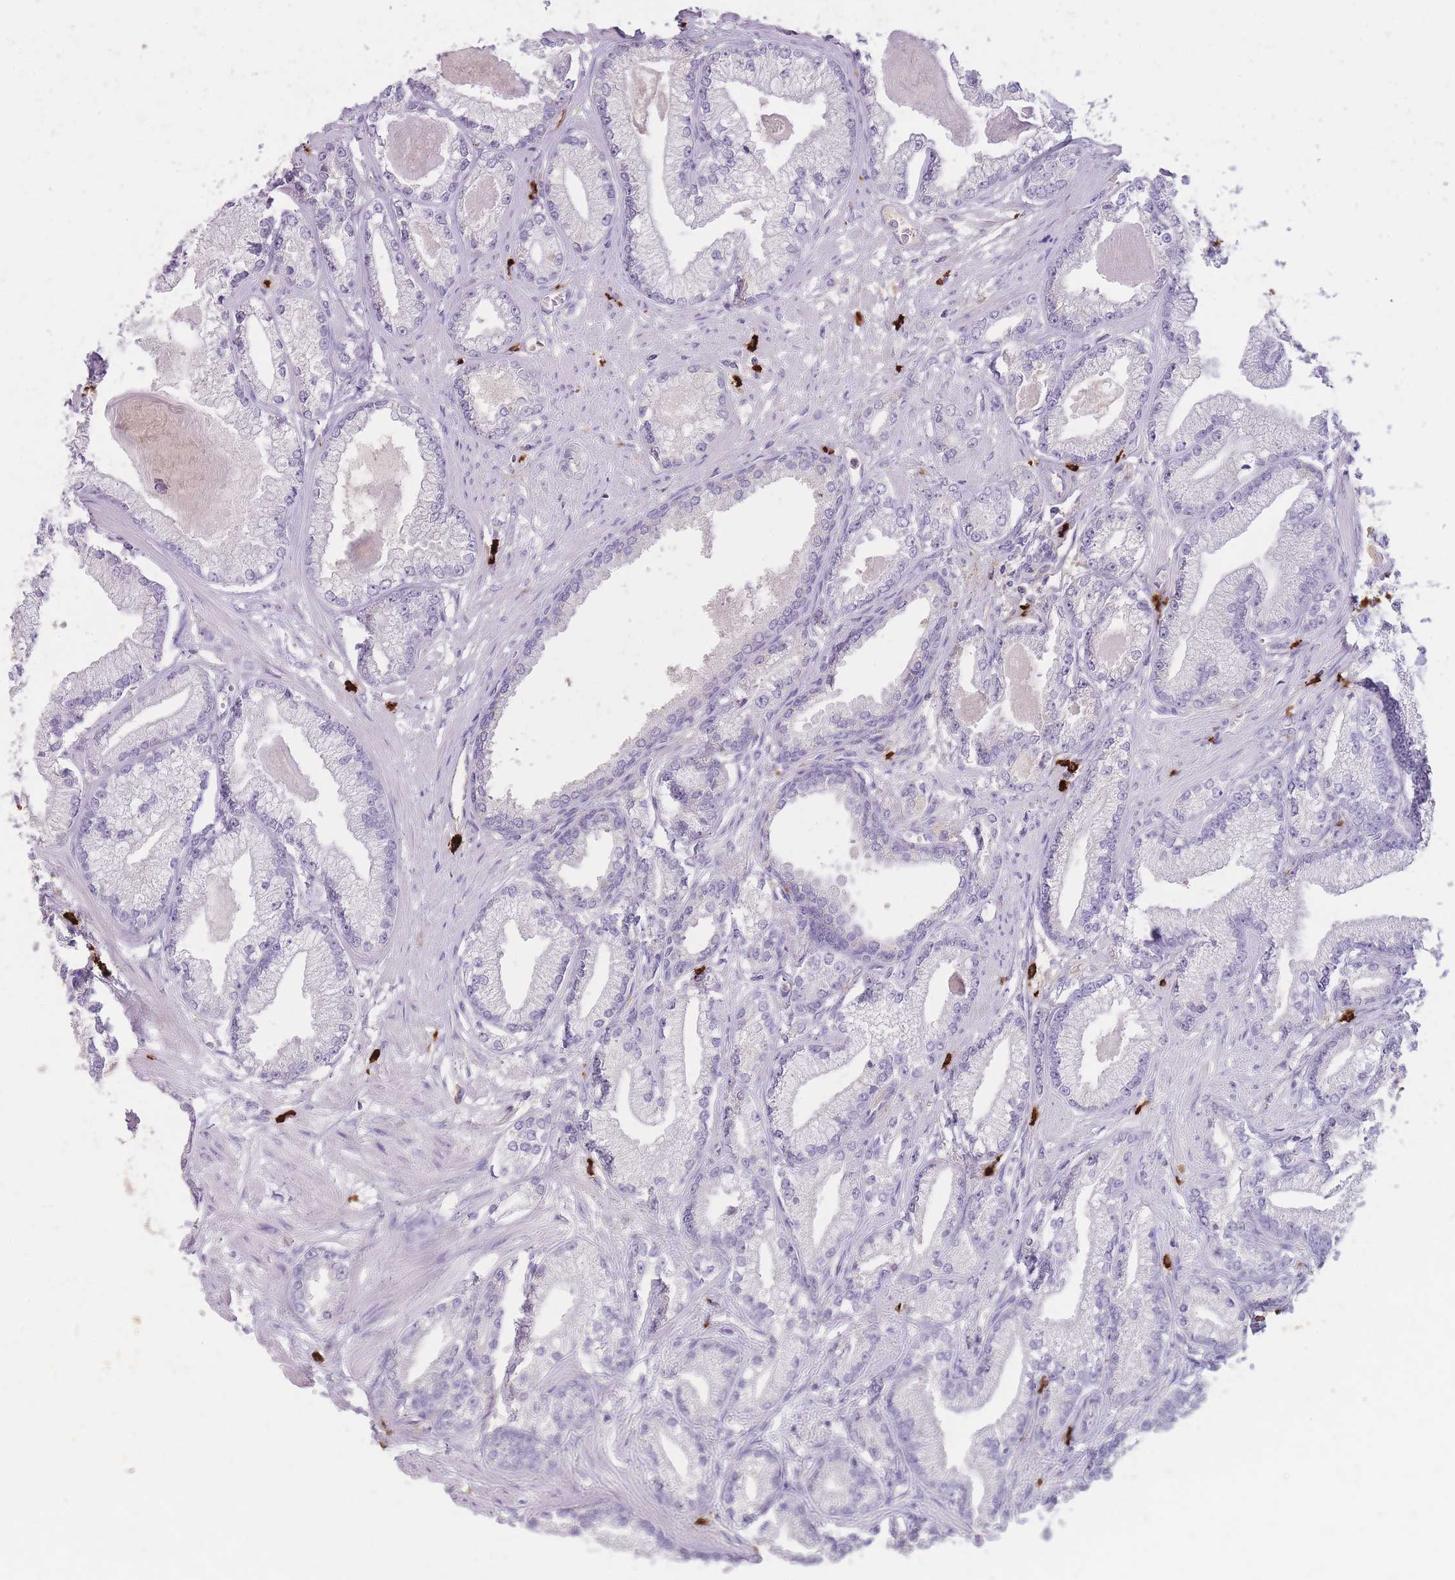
{"staining": {"intensity": "negative", "quantity": "none", "location": "none"}, "tissue": "prostate cancer", "cell_type": "Tumor cells", "image_type": "cancer", "snomed": [{"axis": "morphology", "description": "Adenocarcinoma, Low grade"}, {"axis": "topography", "description": "Prostate"}], "caption": "Immunohistochemical staining of human prostate low-grade adenocarcinoma demonstrates no significant expression in tumor cells. (DAB immunohistochemistry, high magnification).", "gene": "TPSD1", "patient": {"sex": "male", "age": 64}}